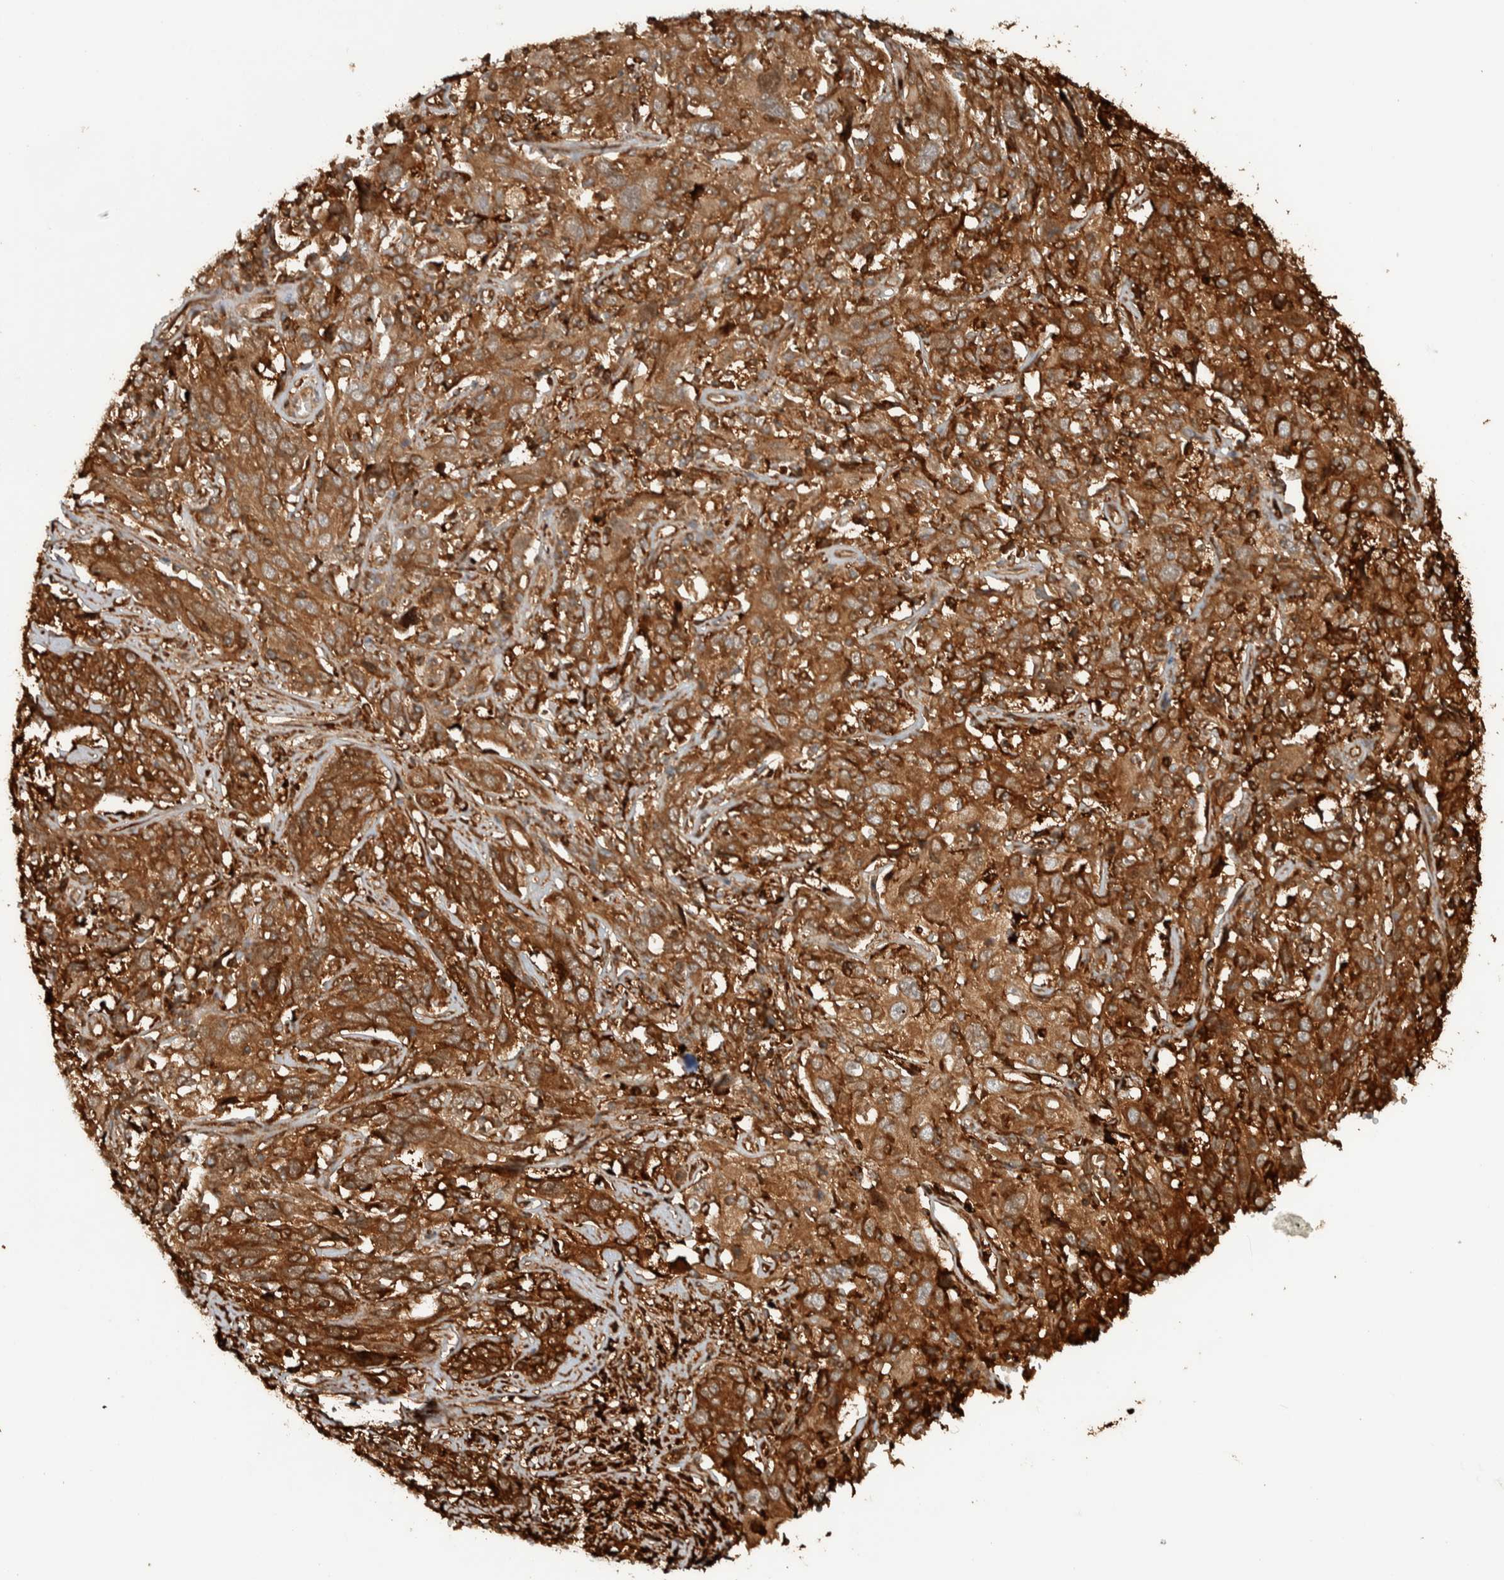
{"staining": {"intensity": "strong", "quantity": ">75%", "location": "cytoplasmic/membranous"}, "tissue": "cervical cancer", "cell_type": "Tumor cells", "image_type": "cancer", "snomed": [{"axis": "morphology", "description": "Squamous cell carcinoma, NOS"}, {"axis": "topography", "description": "Cervix"}], "caption": "Immunohistochemistry (IHC) (DAB) staining of cervical cancer demonstrates strong cytoplasmic/membranous protein positivity in approximately >75% of tumor cells. (DAB (3,3'-diaminobenzidine) IHC, brown staining for protein, blue staining for nuclei).", "gene": "CNTROB", "patient": {"sex": "female", "age": 46}}